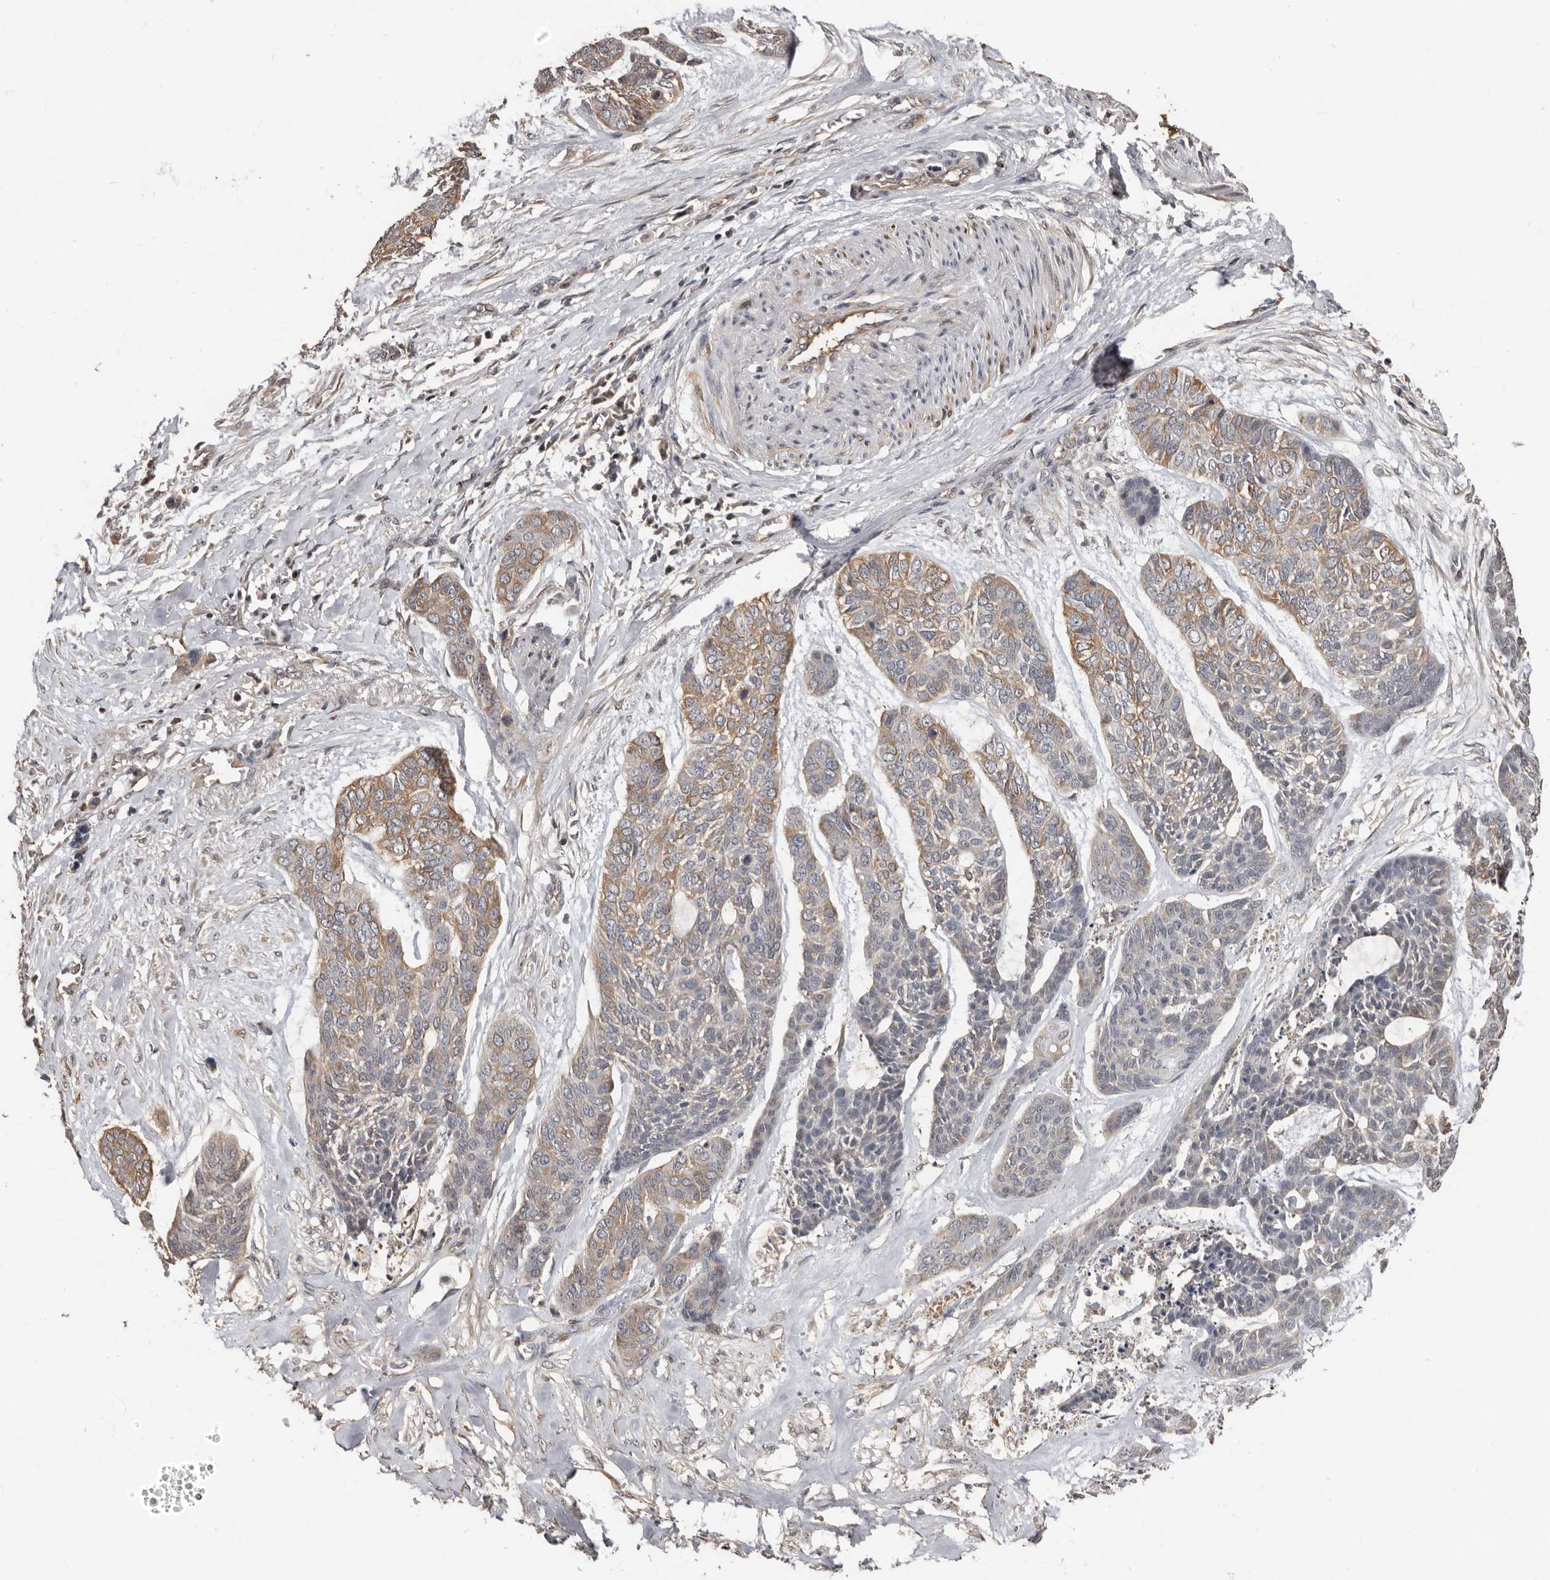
{"staining": {"intensity": "moderate", "quantity": "25%-75%", "location": "cytoplasmic/membranous"}, "tissue": "skin cancer", "cell_type": "Tumor cells", "image_type": "cancer", "snomed": [{"axis": "morphology", "description": "Basal cell carcinoma"}, {"axis": "topography", "description": "Skin"}], "caption": "Human skin cancer stained with a brown dye displays moderate cytoplasmic/membranous positive staining in approximately 25%-75% of tumor cells.", "gene": "LRGUK", "patient": {"sex": "female", "age": 64}}